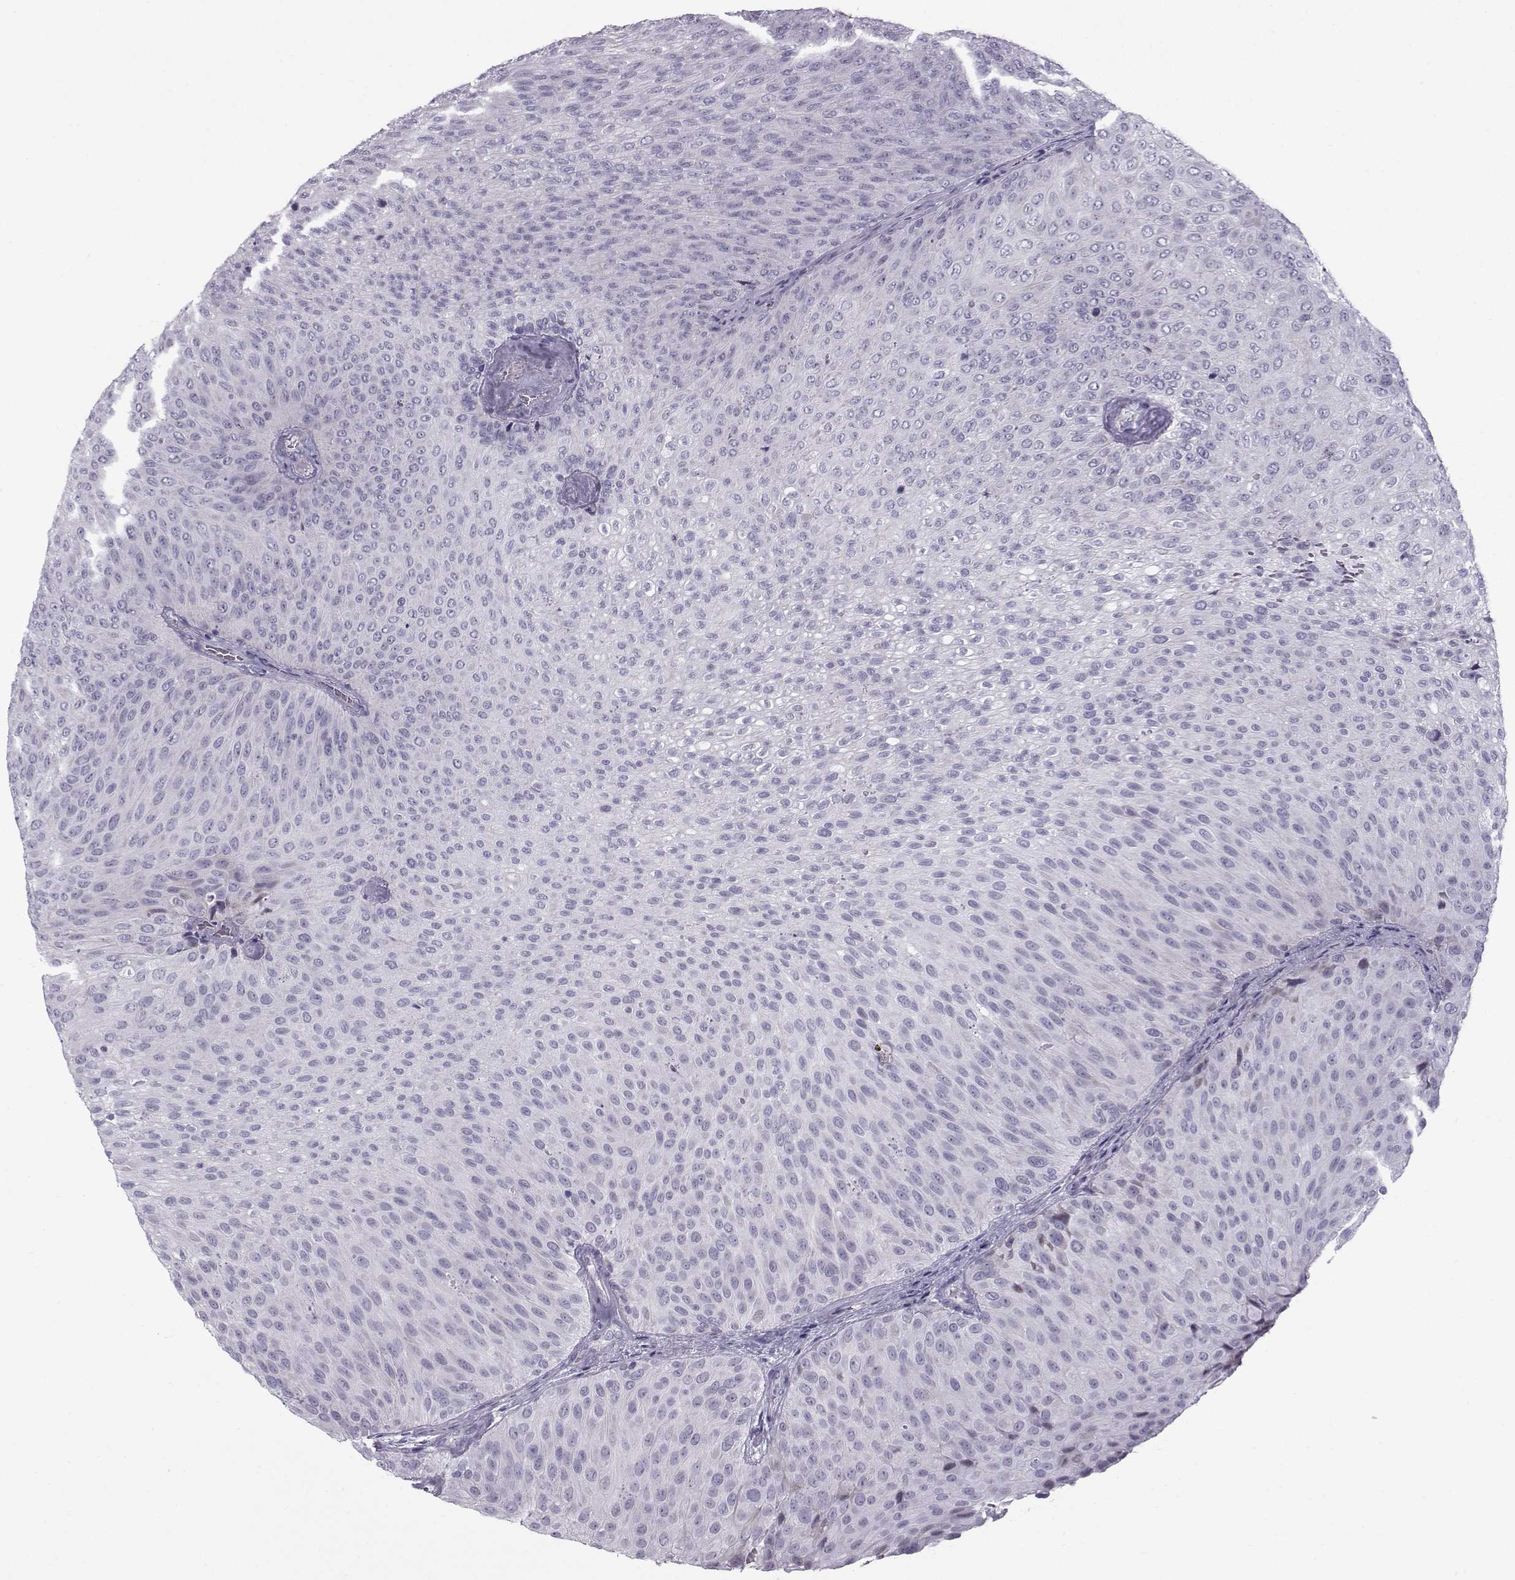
{"staining": {"intensity": "negative", "quantity": "none", "location": "none"}, "tissue": "urothelial cancer", "cell_type": "Tumor cells", "image_type": "cancer", "snomed": [{"axis": "morphology", "description": "Urothelial carcinoma, Low grade"}, {"axis": "topography", "description": "Urinary bladder"}], "caption": "High power microscopy photomicrograph of an immunohistochemistry photomicrograph of urothelial carcinoma (low-grade), revealing no significant positivity in tumor cells. The staining is performed using DAB (3,3'-diaminobenzidine) brown chromogen with nuclei counter-stained in using hematoxylin.", "gene": "DMRT3", "patient": {"sex": "male", "age": 78}}